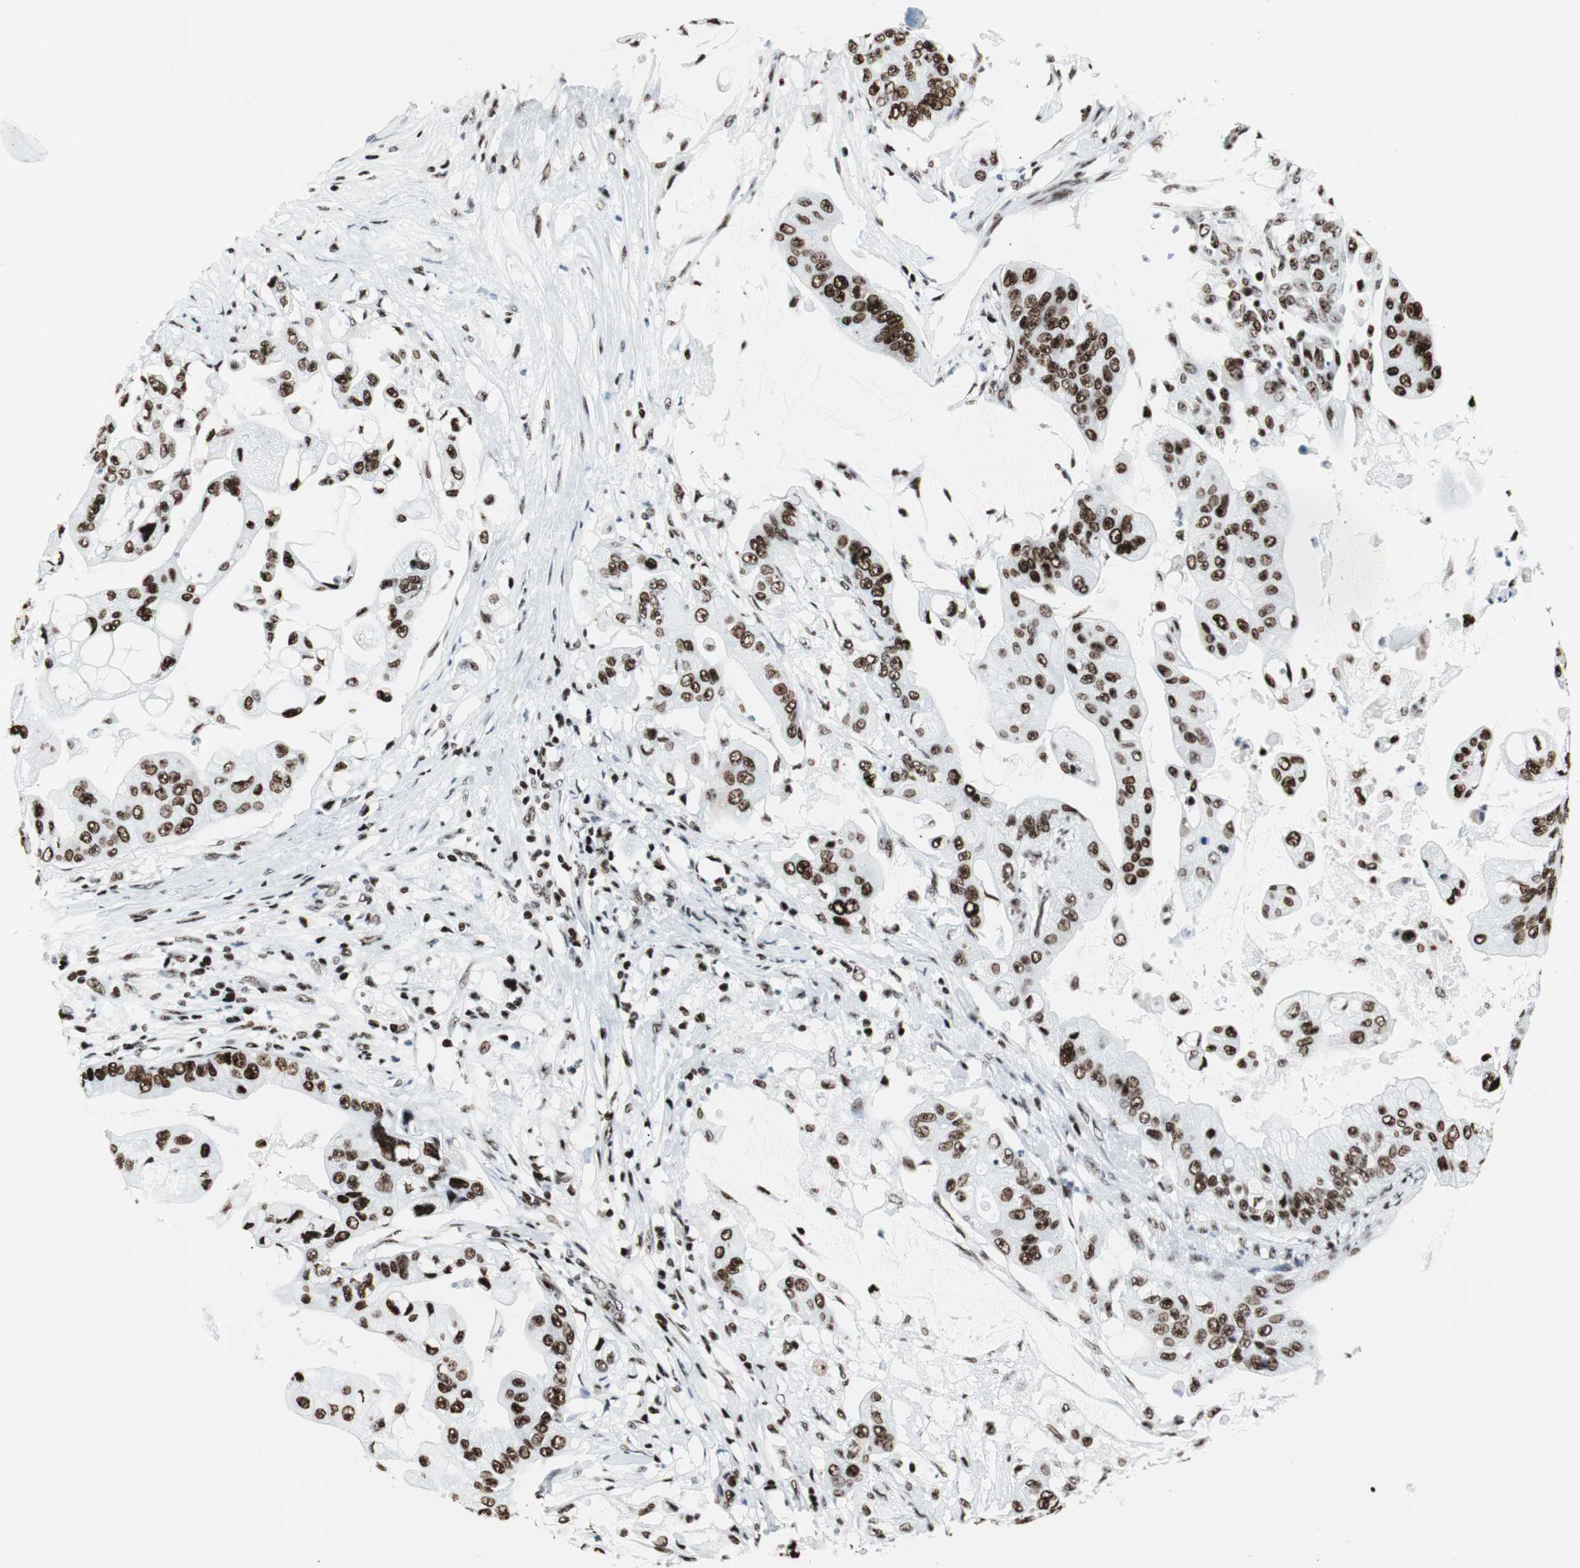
{"staining": {"intensity": "strong", "quantity": ">75%", "location": "nuclear"}, "tissue": "pancreatic cancer", "cell_type": "Tumor cells", "image_type": "cancer", "snomed": [{"axis": "morphology", "description": "Adenocarcinoma, NOS"}, {"axis": "topography", "description": "Pancreas"}], "caption": "DAB (3,3'-diaminobenzidine) immunohistochemical staining of human pancreatic cancer shows strong nuclear protein expression in about >75% of tumor cells.", "gene": "NCL", "patient": {"sex": "female", "age": 75}}